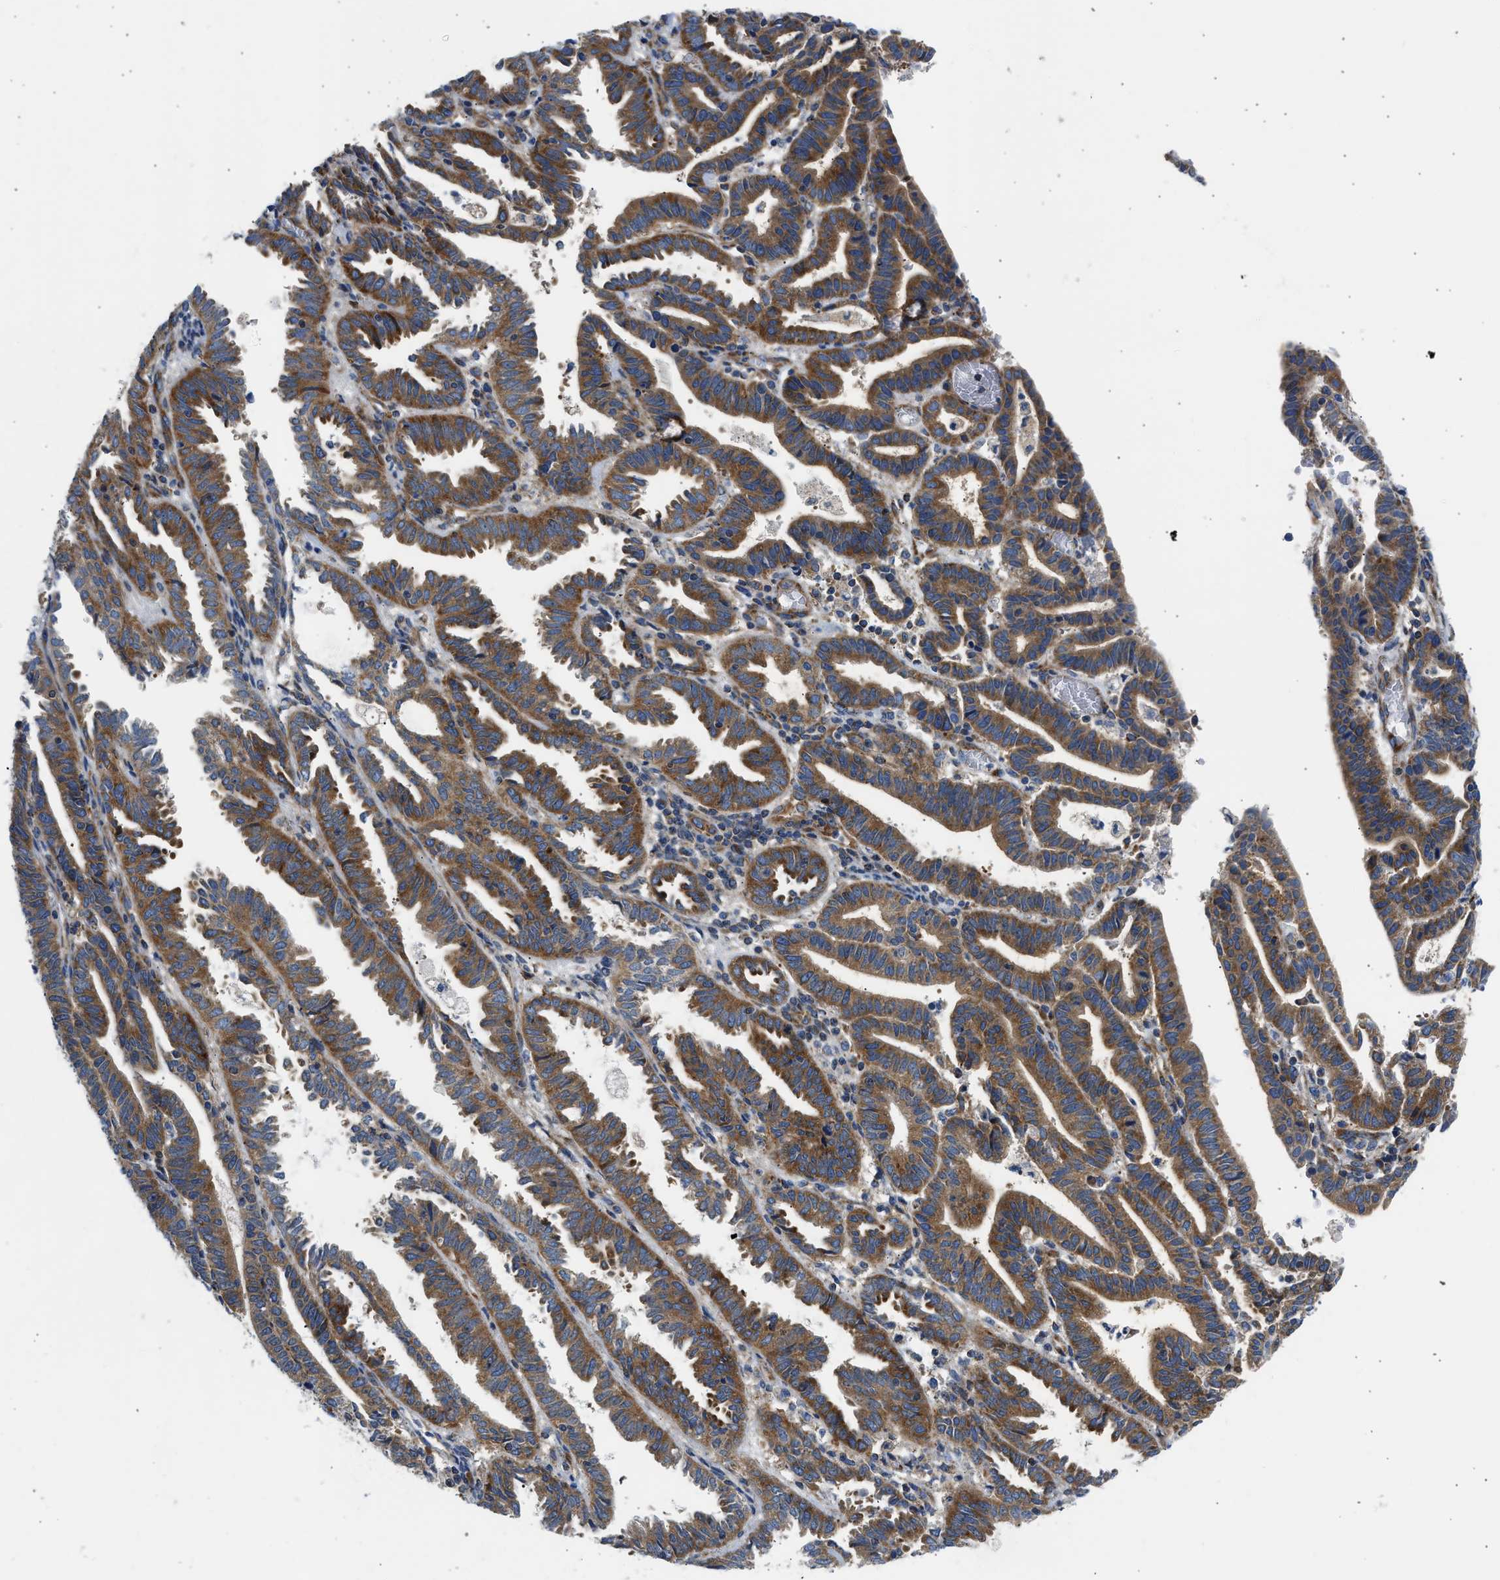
{"staining": {"intensity": "moderate", "quantity": ">75%", "location": "cytoplasmic/membranous"}, "tissue": "endometrial cancer", "cell_type": "Tumor cells", "image_type": "cancer", "snomed": [{"axis": "morphology", "description": "Adenocarcinoma, NOS"}, {"axis": "topography", "description": "Uterus"}], "caption": "Tumor cells reveal moderate cytoplasmic/membranous positivity in about >75% of cells in endometrial adenocarcinoma.", "gene": "CAMKK2", "patient": {"sex": "female", "age": 83}}